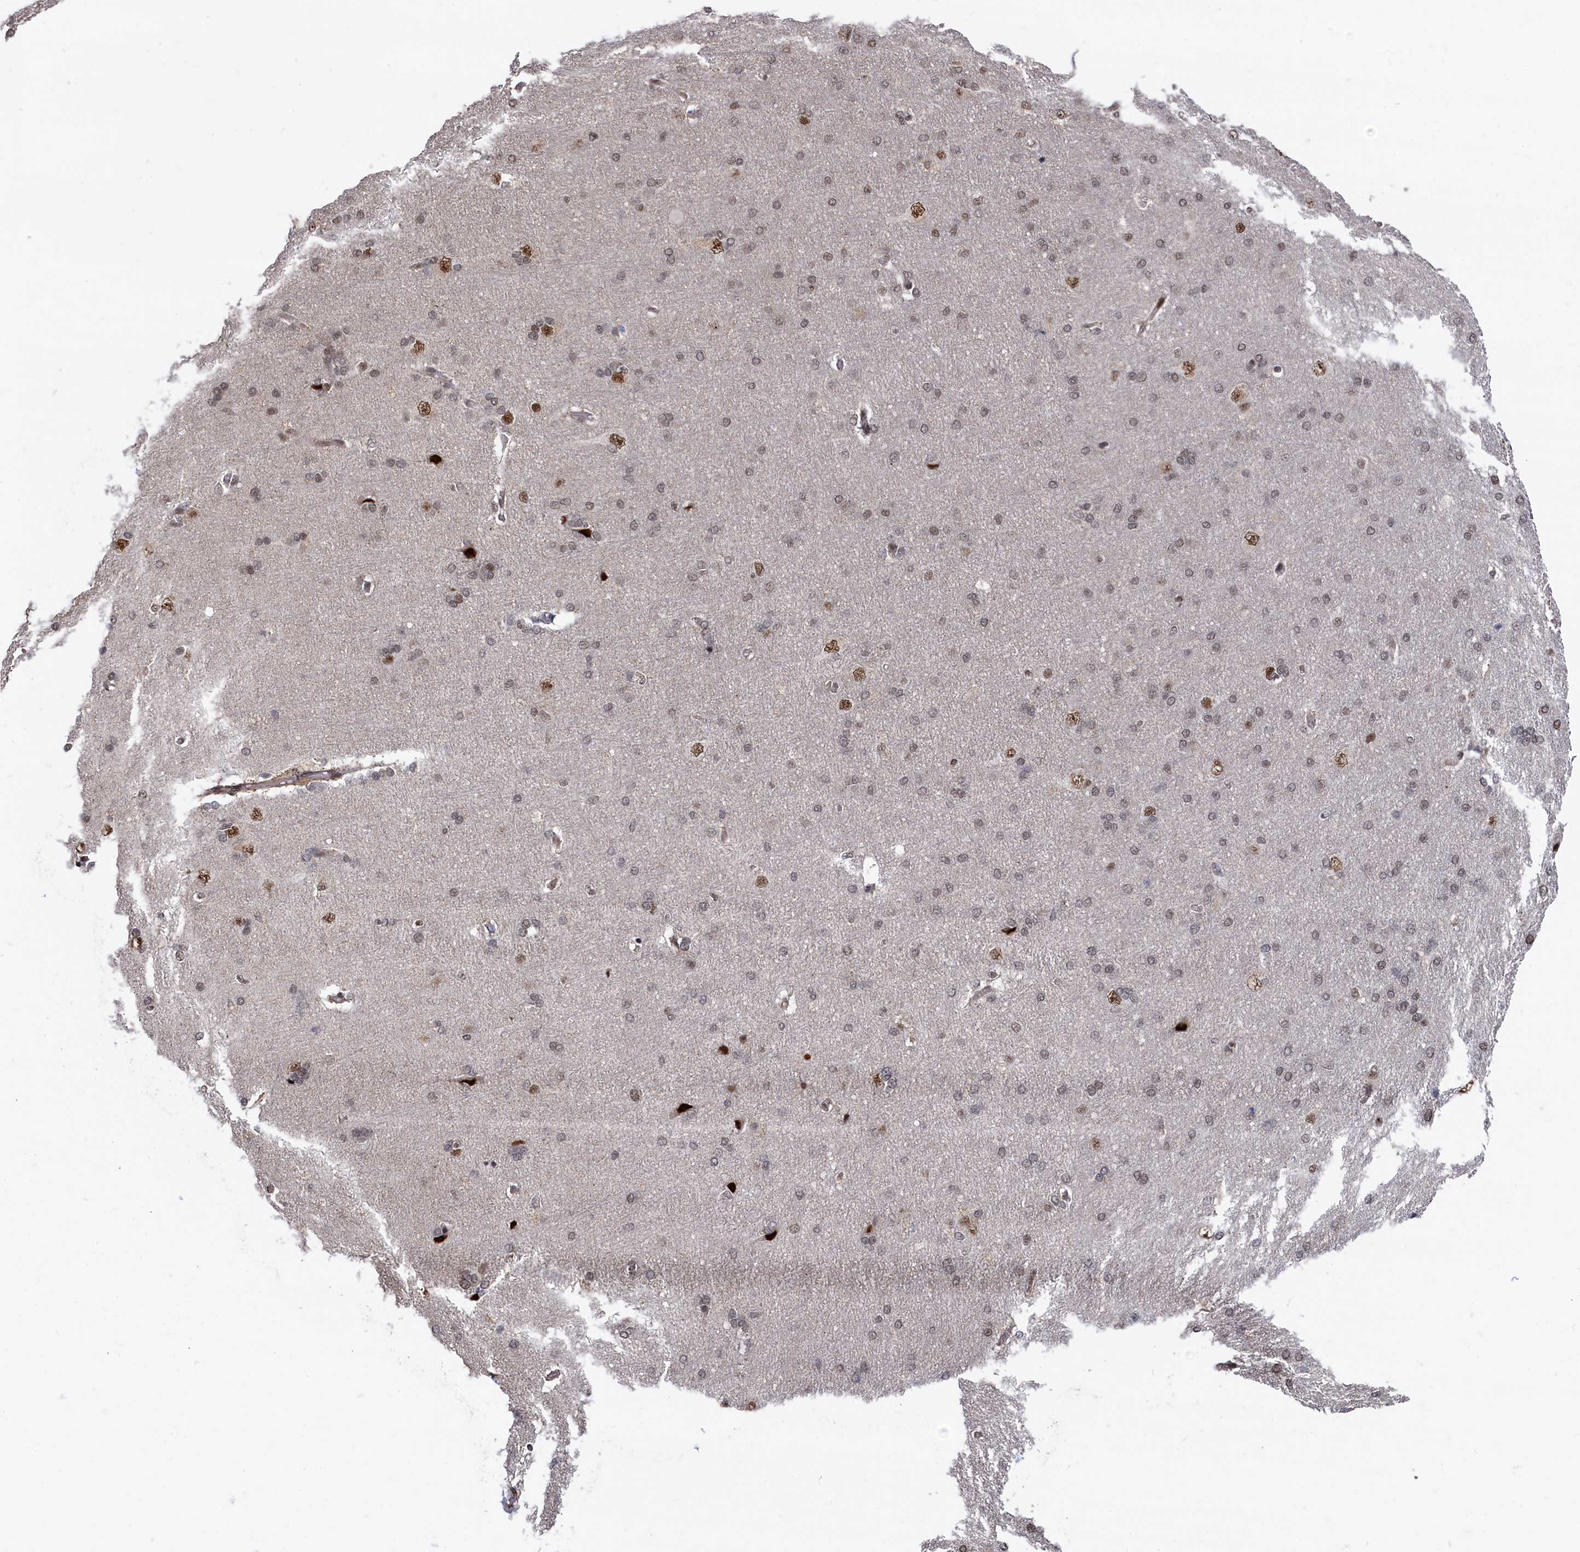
{"staining": {"intensity": "moderate", "quantity": "25%-75%", "location": "cytoplasmic/membranous,nuclear"}, "tissue": "cerebral cortex", "cell_type": "Endothelial cells", "image_type": "normal", "snomed": [{"axis": "morphology", "description": "Normal tissue, NOS"}, {"axis": "topography", "description": "Cerebral cortex"}], "caption": "The histopathology image displays immunohistochemical staining of normal cerebral cortex. There is moderate cytoplasmic/membranous,nuclear staining is appreciated in about 25%-75% of endothelial cells.", "gene": "BUB3", "patient": {"sex": "male", "age": 62}}